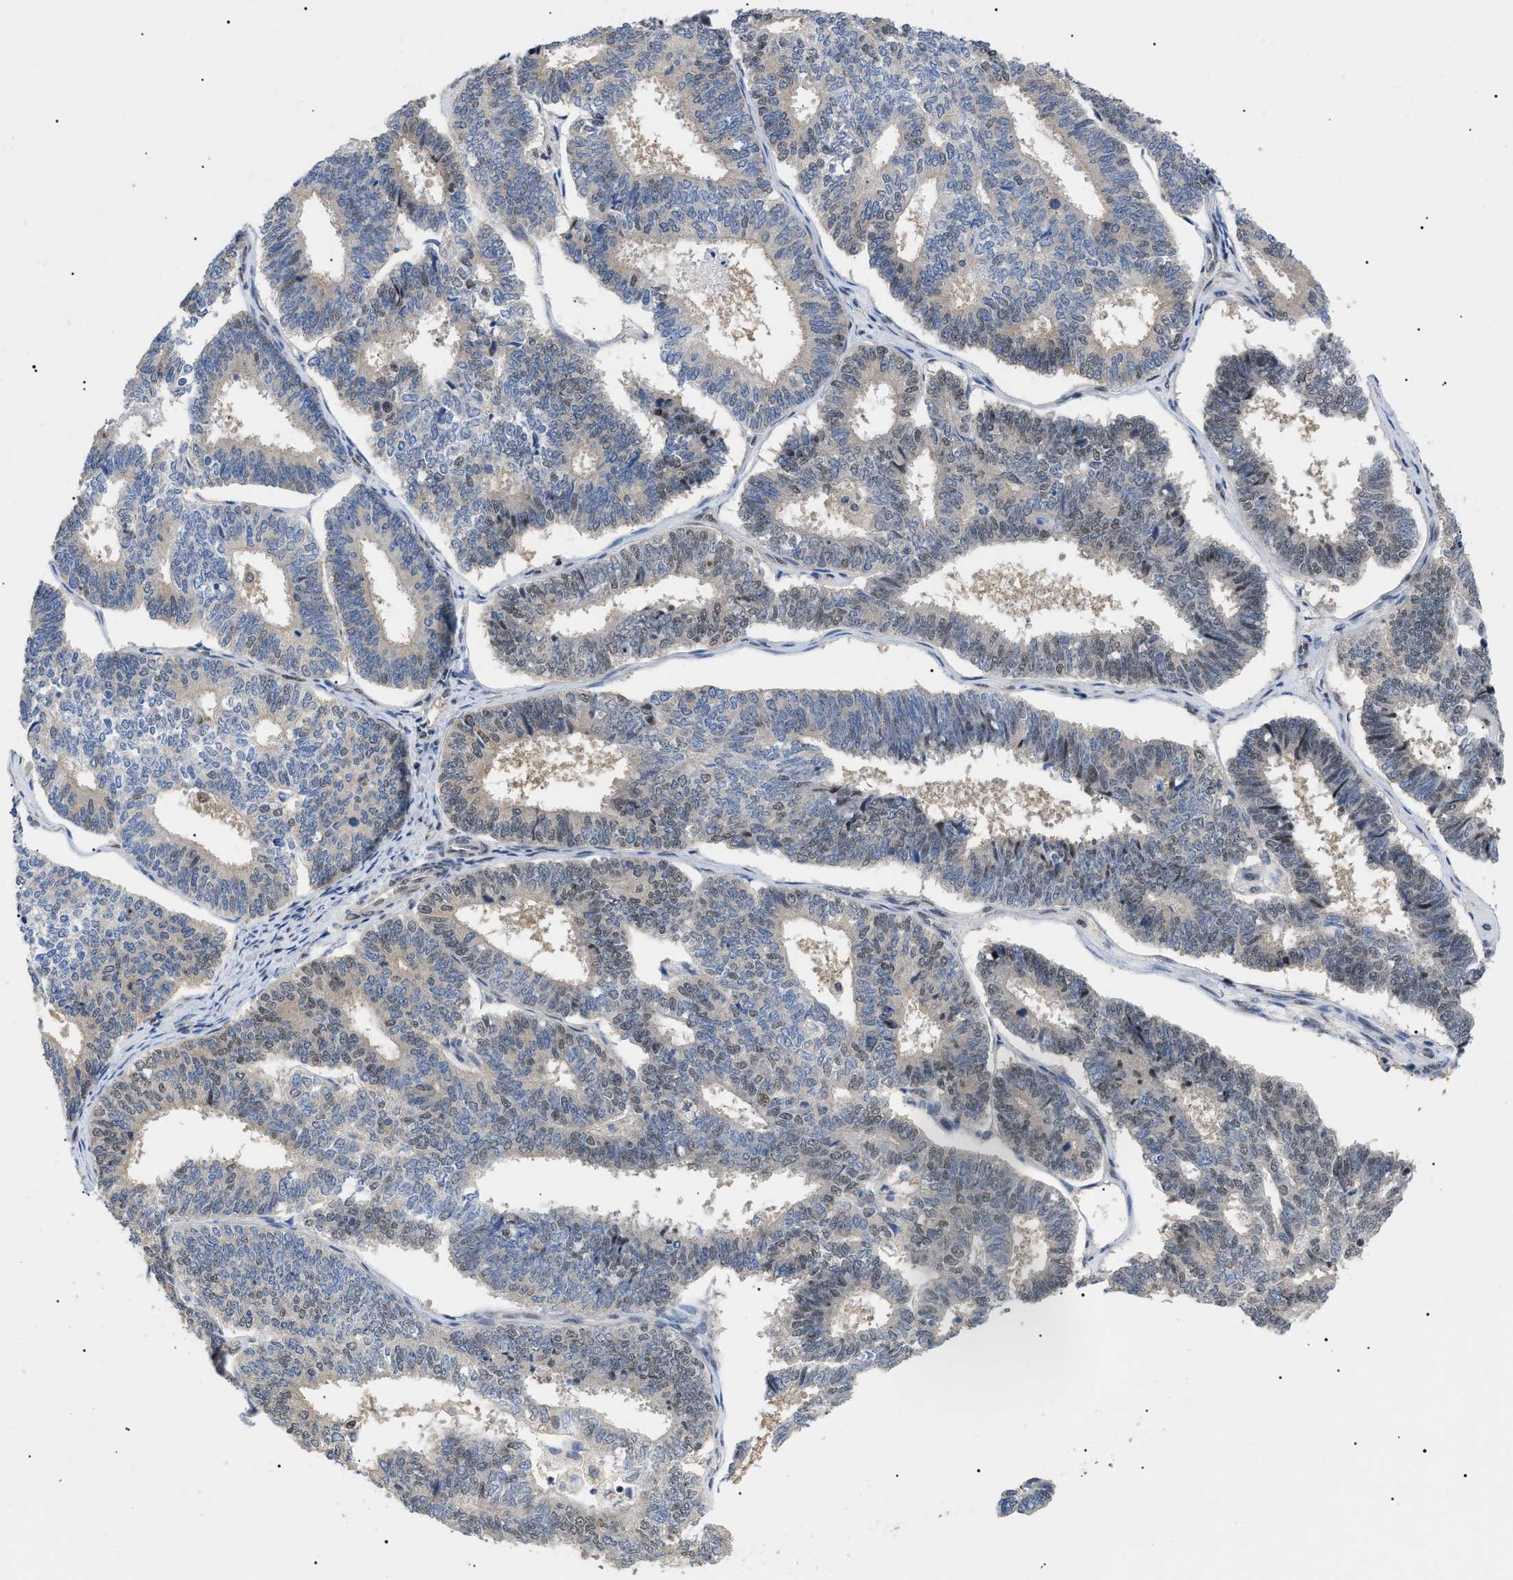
{"staining": {"intensity": "weak", "quantity": "25%-75%", "location": "nuclear"}, "tissue": "endometrial cancer", "cell_type": "Tumor cells", "image_type": "cancer", "snomed": [{"axis": "morphology", "description": "Adenocarcinoma, NOS"}, {"axis": "topography", "description": "Endometrium"}], "caption": "Immunohistochemistry of adenocarcinoma (endometrial) displays low levels of weak nuclear staining in approximately 25%-75% of tumor cells.", "gene": "GARRE1", "patient": {"sex": "female", "age": 70}}